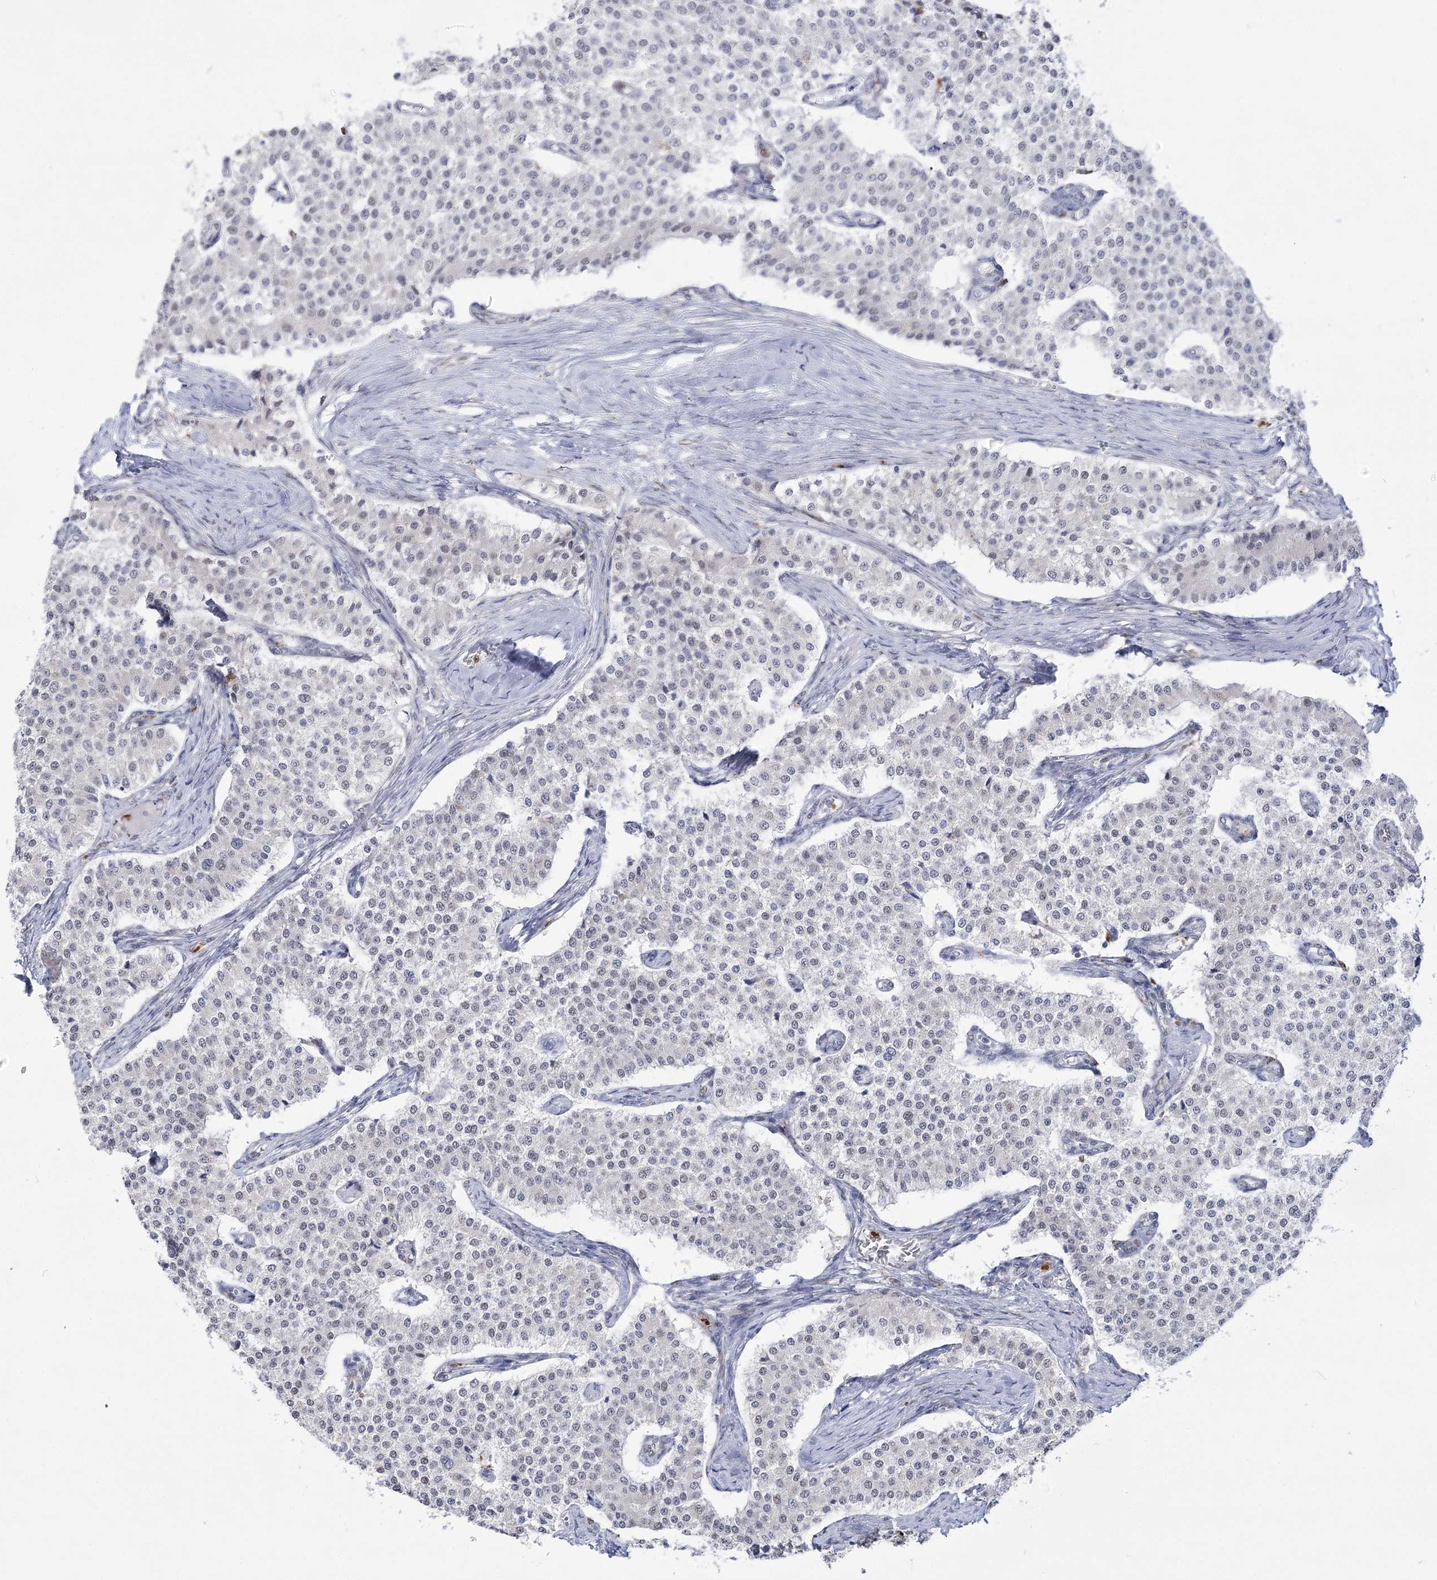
{"staining": {"intensity": "negative", "quantity": "none", "location": "none"}, "tissue": "carcinoid", "cell_type": "Tumor cells", "image_type": "cancer", "snomed": [{"axis": "morphology", "description": "Carcinoid, malignant, NOS"}, {"axis": "topography", "description": "Colon"}], "caption": "Immunohistochemistry (IHC) of human carcinoid reveals no expression in tumor cells. The staining is performed using DAB (3,3'-diaminobenzidine) brown chromogen with nuclei counter-stained in using hematoxylin.", "gene": "SIAE", "patient": {"sex": "female", "age": 52}}